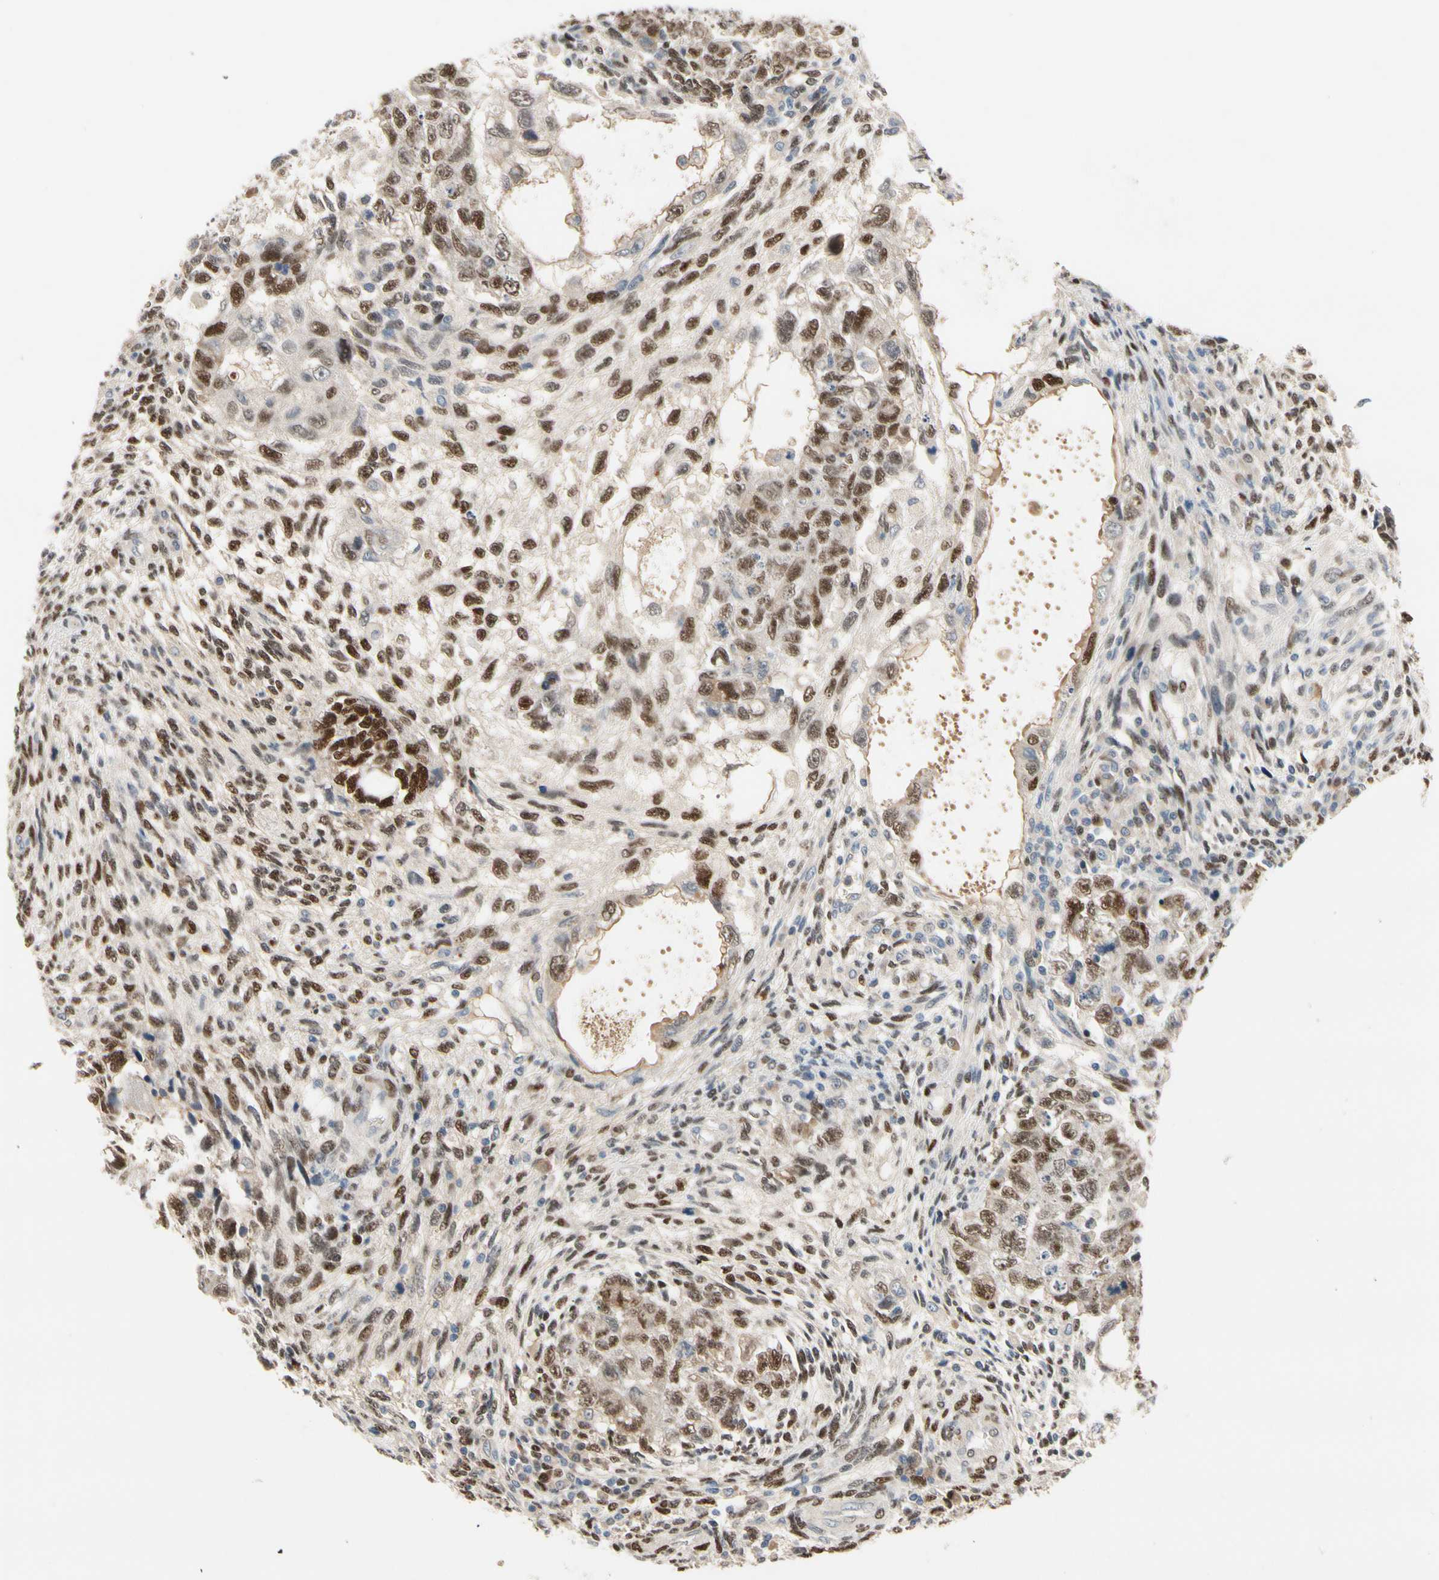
{"staining": {"intensity": "strong", "quantity": ">75%", "location": "nuclear"}, "tissue": "testis cancer", "cell_type": "Tumor cells", "image_type": "cancer", "snomed": [{"axis": "morphology", "description": "Normal tissue, NOS"}, {"axis": "morphology", "description": "Carcinoma, Embryonal, NOS"}, {"axis": "topography", "description": "Testis"}], "caption": "Immunohistochemical staining of human testis cancer demonstrates strong nuclear protein positivity in approximately >75% of tumor cells.", "gene": "ZKSCAN4", "patient": {"sex": "male", "age": 36}}